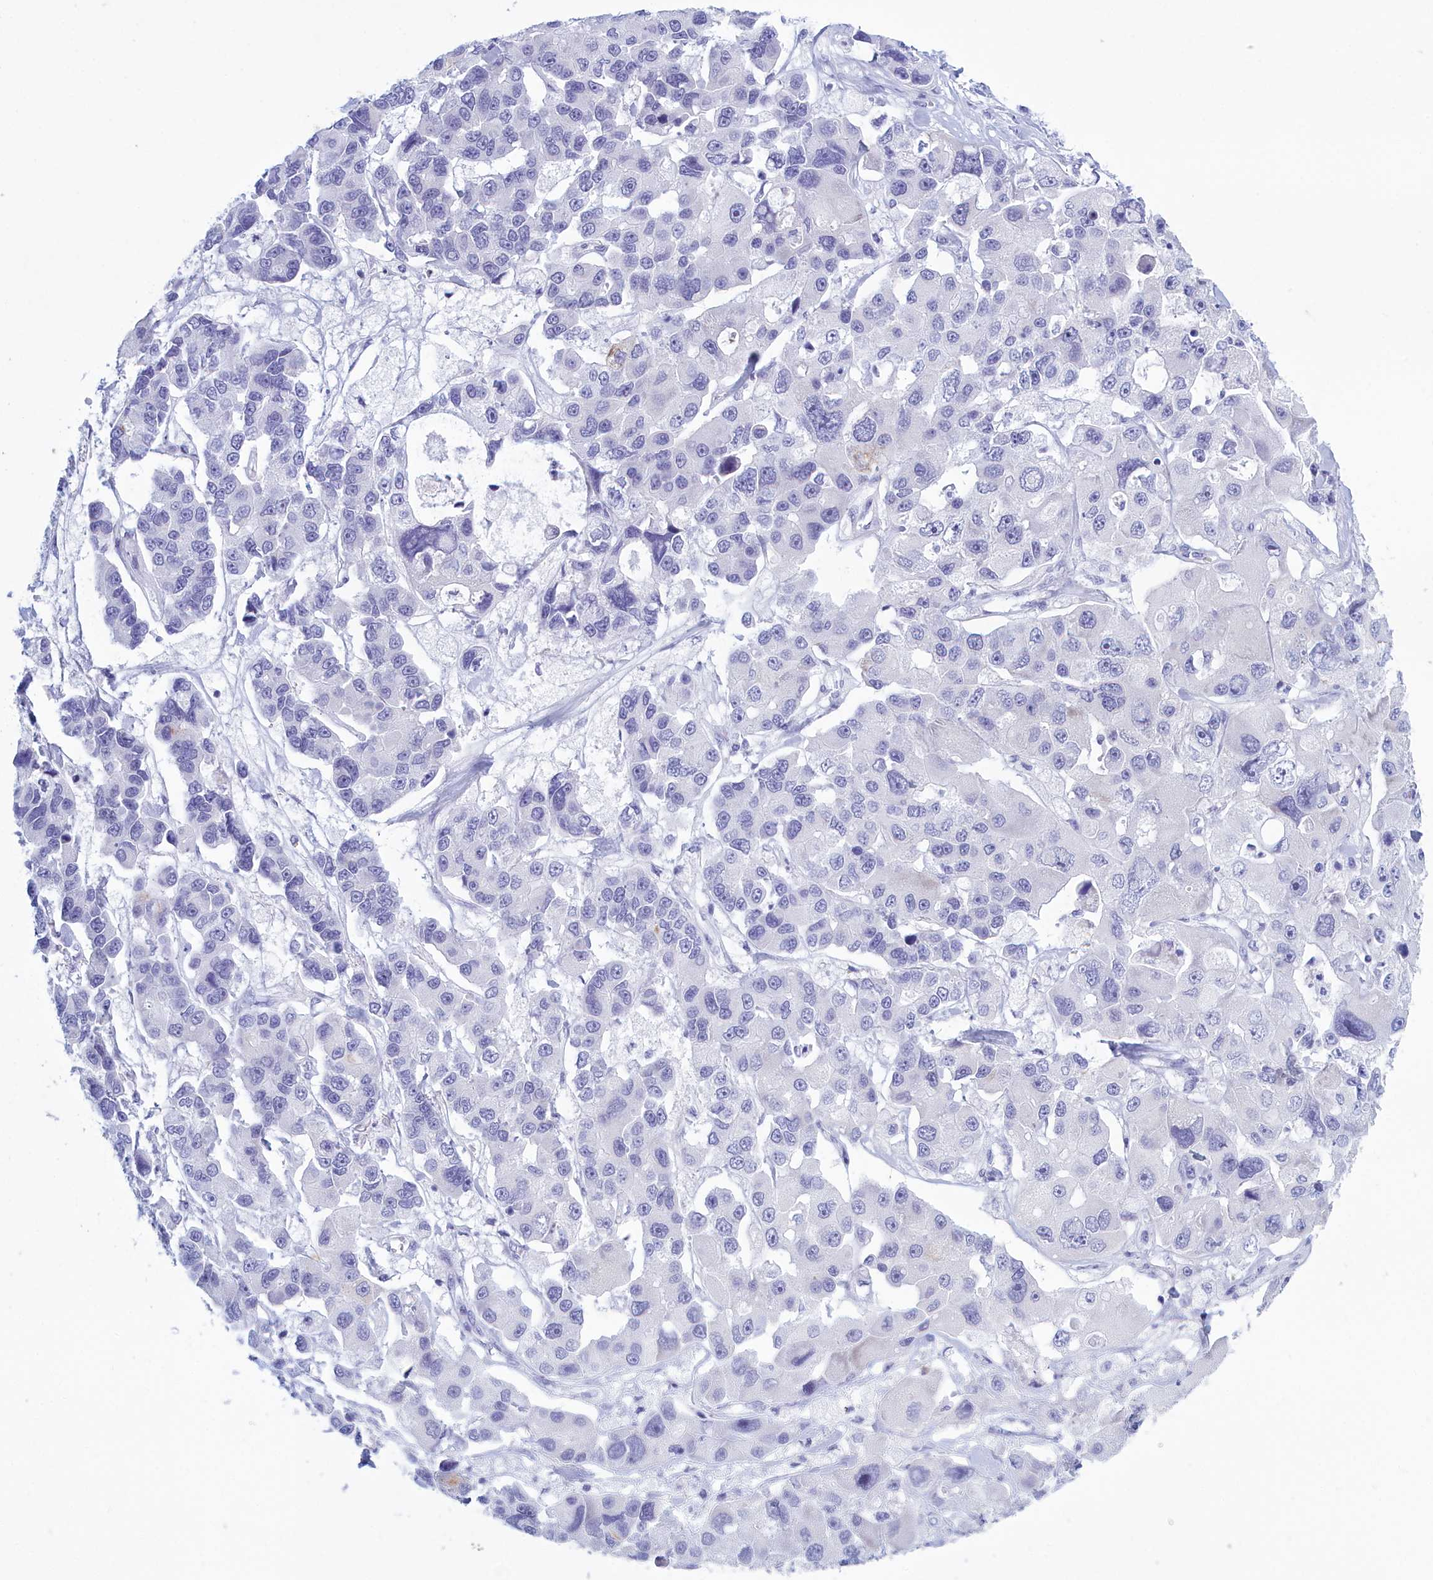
{"staining": {"intensity": "negative", "quantity": "none", "location": "none"}, "tissue": "lung cancer", "cell_type": "Tumor cells", "image_type": "cancer", "snomed": [{"axis": "morphology", "description": "Adenocarcinoma, NOS"}, {"axis": "topography", "description": "Lung"}], "caption": "Immunohistochemistry (IHC) of lung adenocarcinoma demonstrates no expression in tumor cells.", "gene": "TMEM97", "patient": {"sex": "female", "age": 54}}